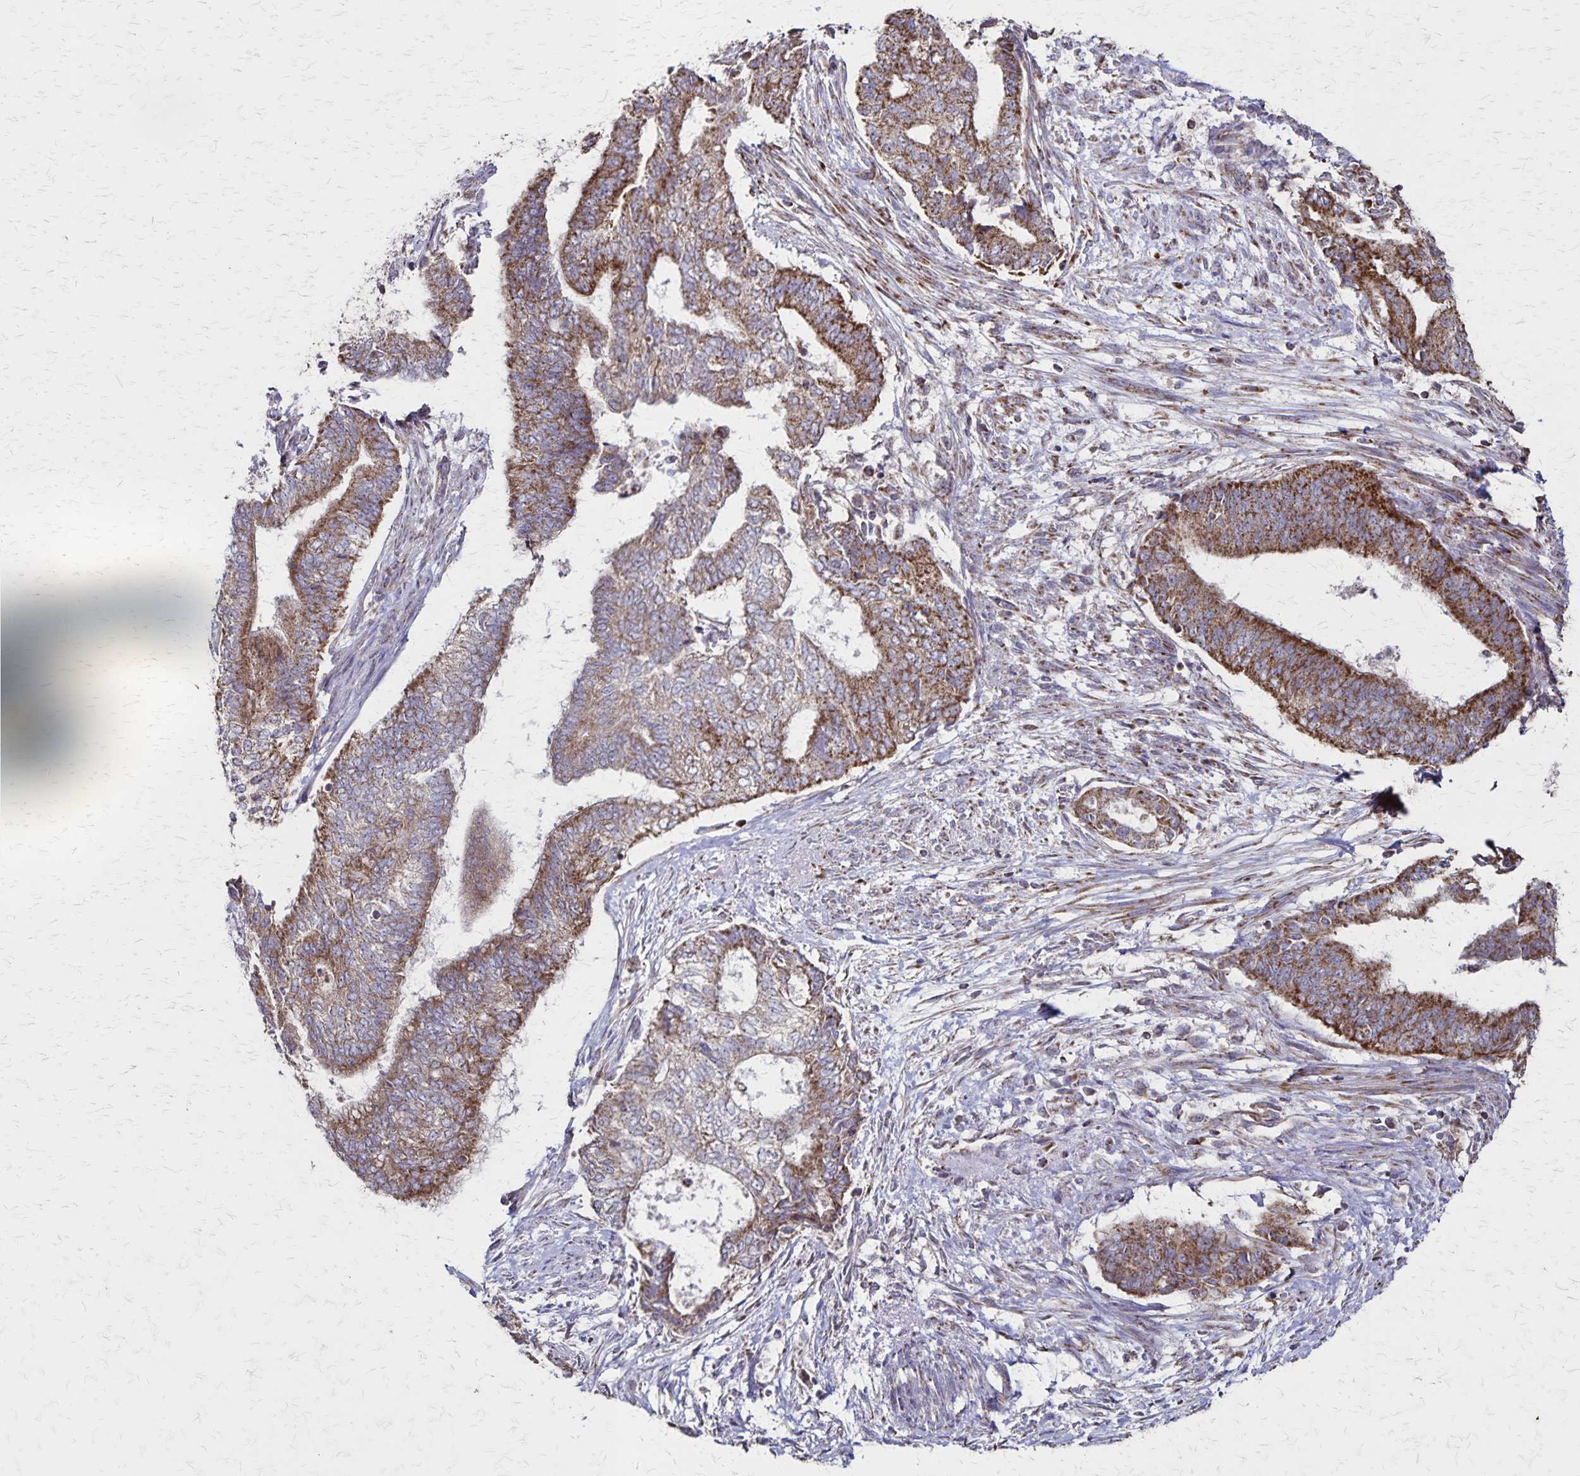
{"staining": {"intensity": "moderate", "quantity": ">75%", "location": "cytoplasmic/membranous"}, "tissue": "endometrial cancer", "cell_type": "Tumor cells", "image_type": "cancer", "snomed": [{"axis": "morphology", "description": "Adenocarcinoma, NOS"}, {"axis": "topography", "description": "Endometrium"}], "caption": "Immunohistochemistry (DAB) staining of adenocarcinoma (endometrial) demonstrates moderate cytoplasmic/membranous protein staining in about >75% of tumor cells.", "gene": "NFS1", "patient": {"sex": "female", "age": 65}}